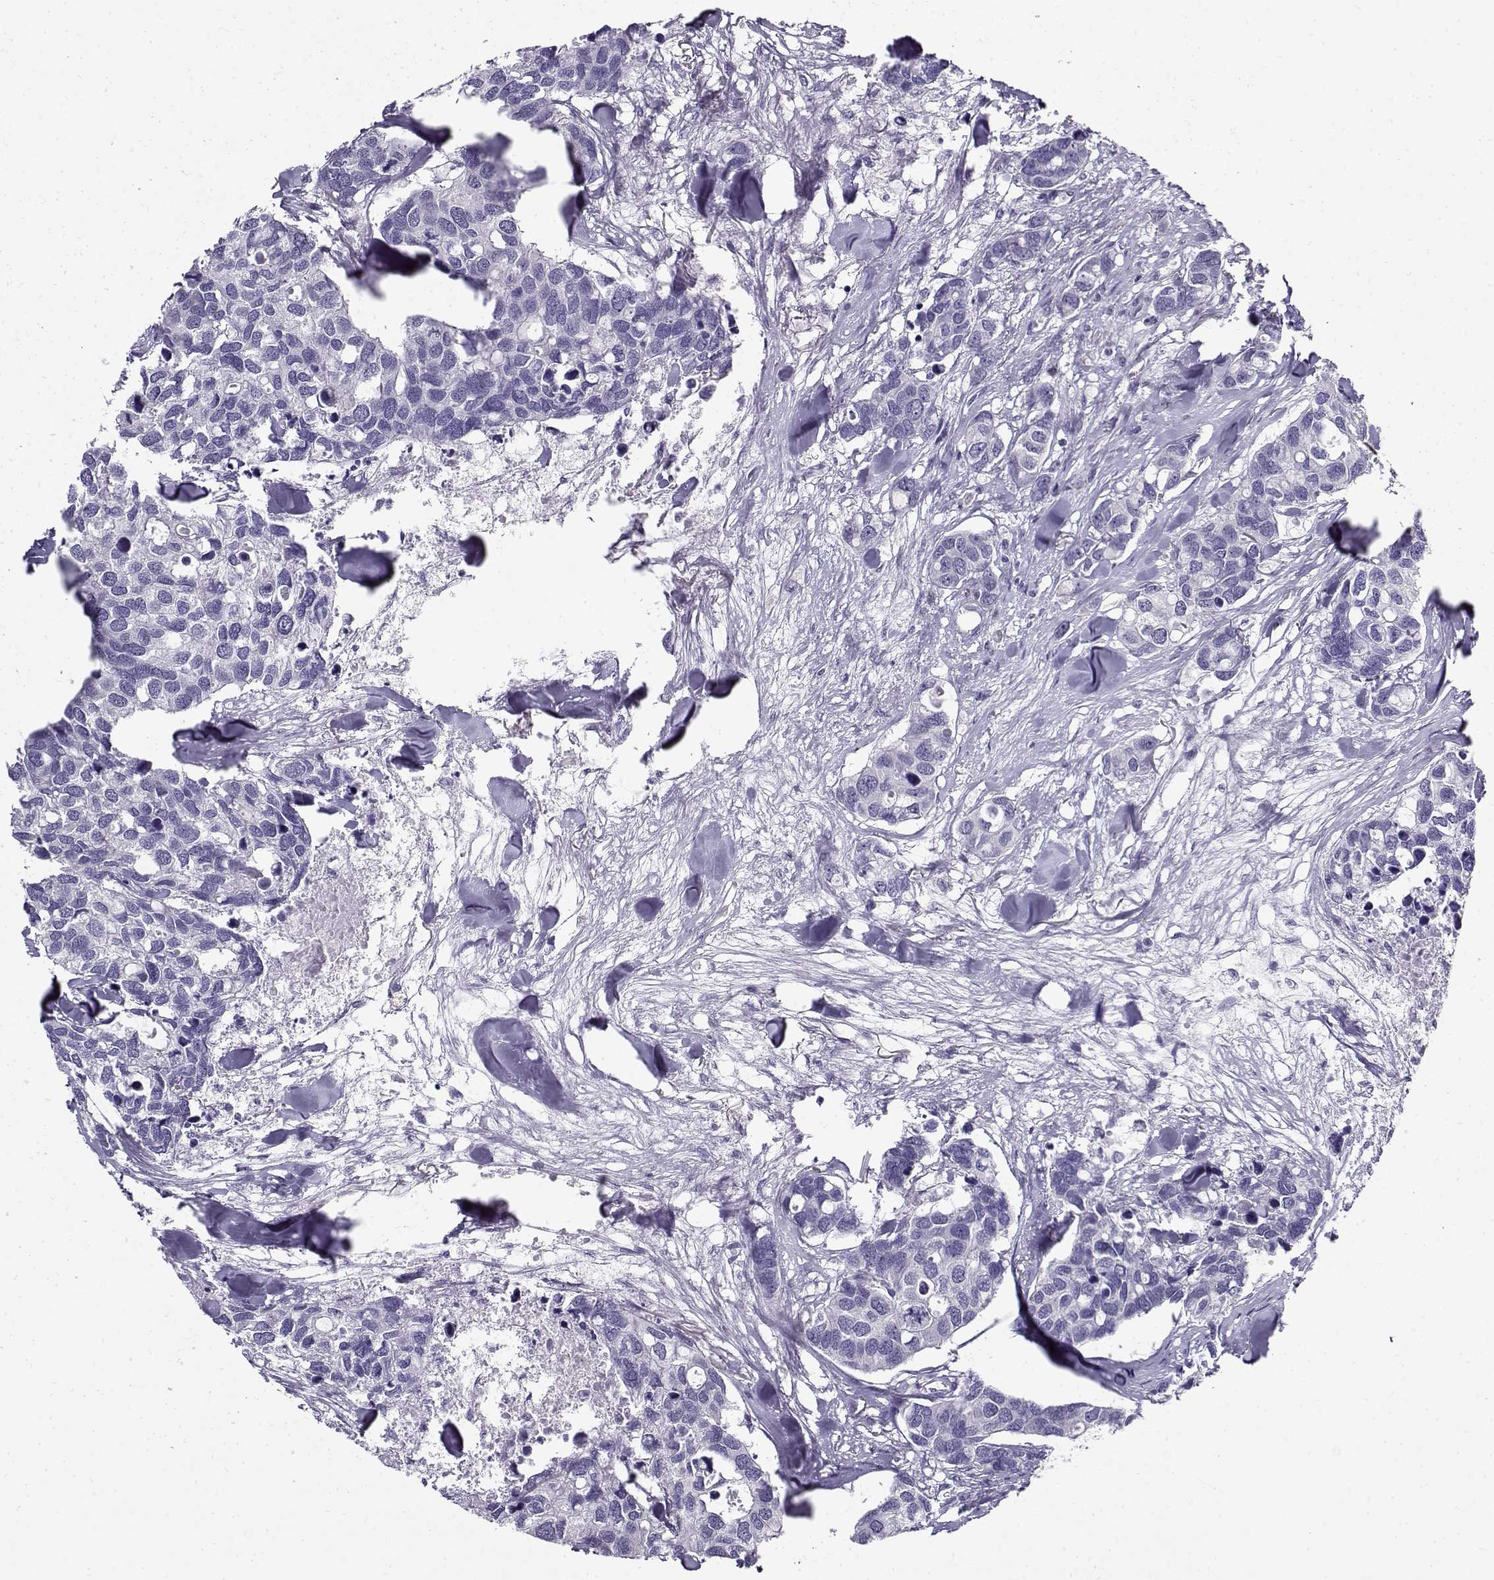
{"staining": {"intensity": "negative", "quantity": "none", "location": "none"}, "tissue": "breast cancer", "cell_type": "Tumor cells", "image_type": "cancer", "snomed": [{"axis": "morphology", "description": "Duct carcinoma"}, {"axis": "topography", "description": "Breast"}], "caption": "High power microscopy histopathology image of an immunohistochemistry (IHC) image of intraductal carcinoma (breast), revealing no significant expression in tumor cells.", "gene": "FEZF1", "patient": {"sex": "female", "age": 83}}